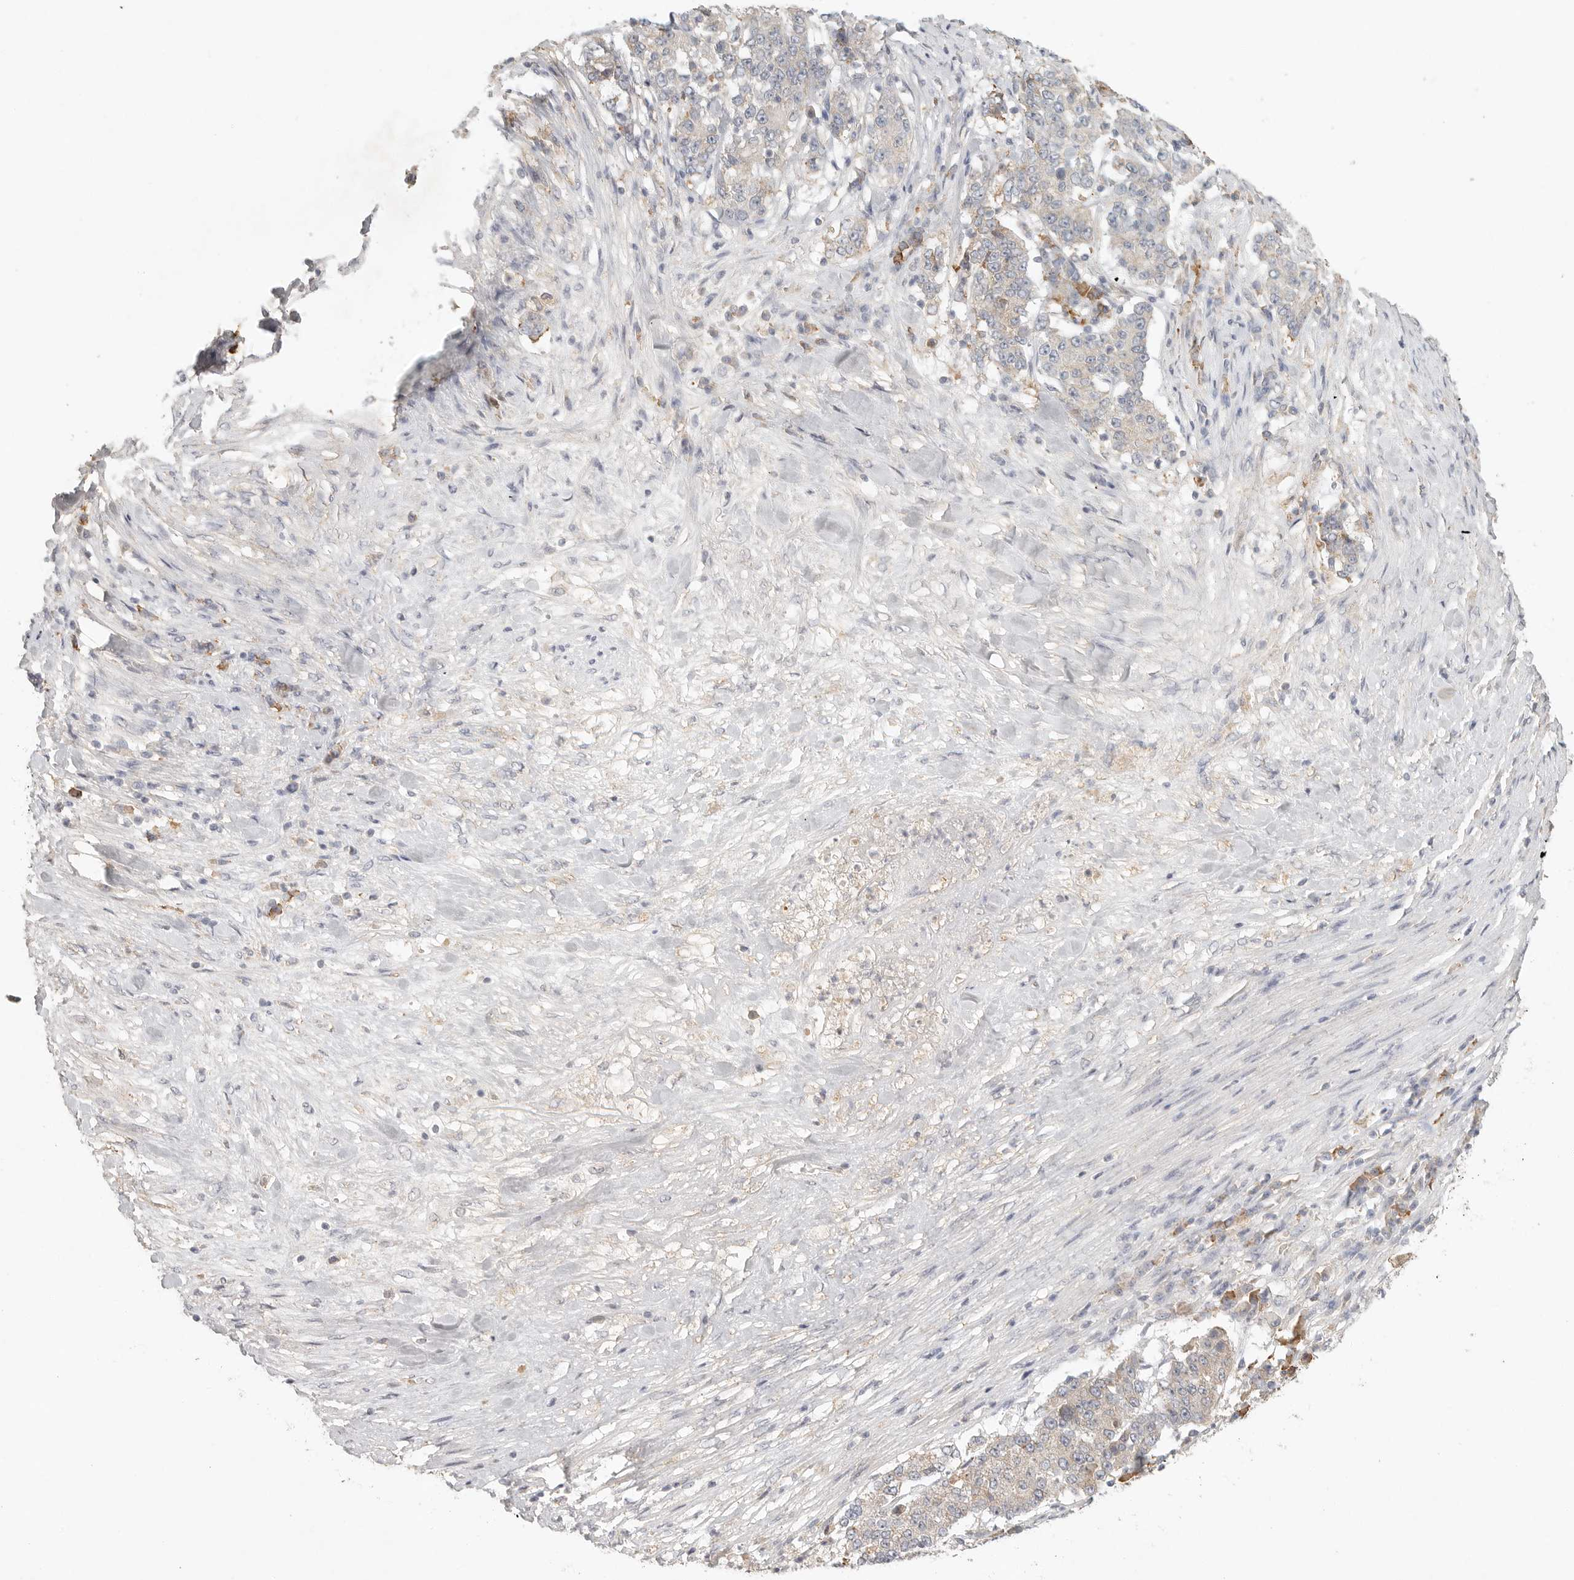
{"staining": {"intensity": "negative", "quantity": "none", "location": "none"}, "tissue": "stomach cancer", "cell_type": "Tumor cells", "image_type": "cancer", "snomed": [{"axis": "morphology", "description": "Adenocarcinoma, NOS"}, {"axis": "topography", "description": "Stomach"}], "caption": "Tumor cells show no significant expression in stomach cancer.", "gene": "SLC25A36", "patient": {"sex": "male", "age": 59}}